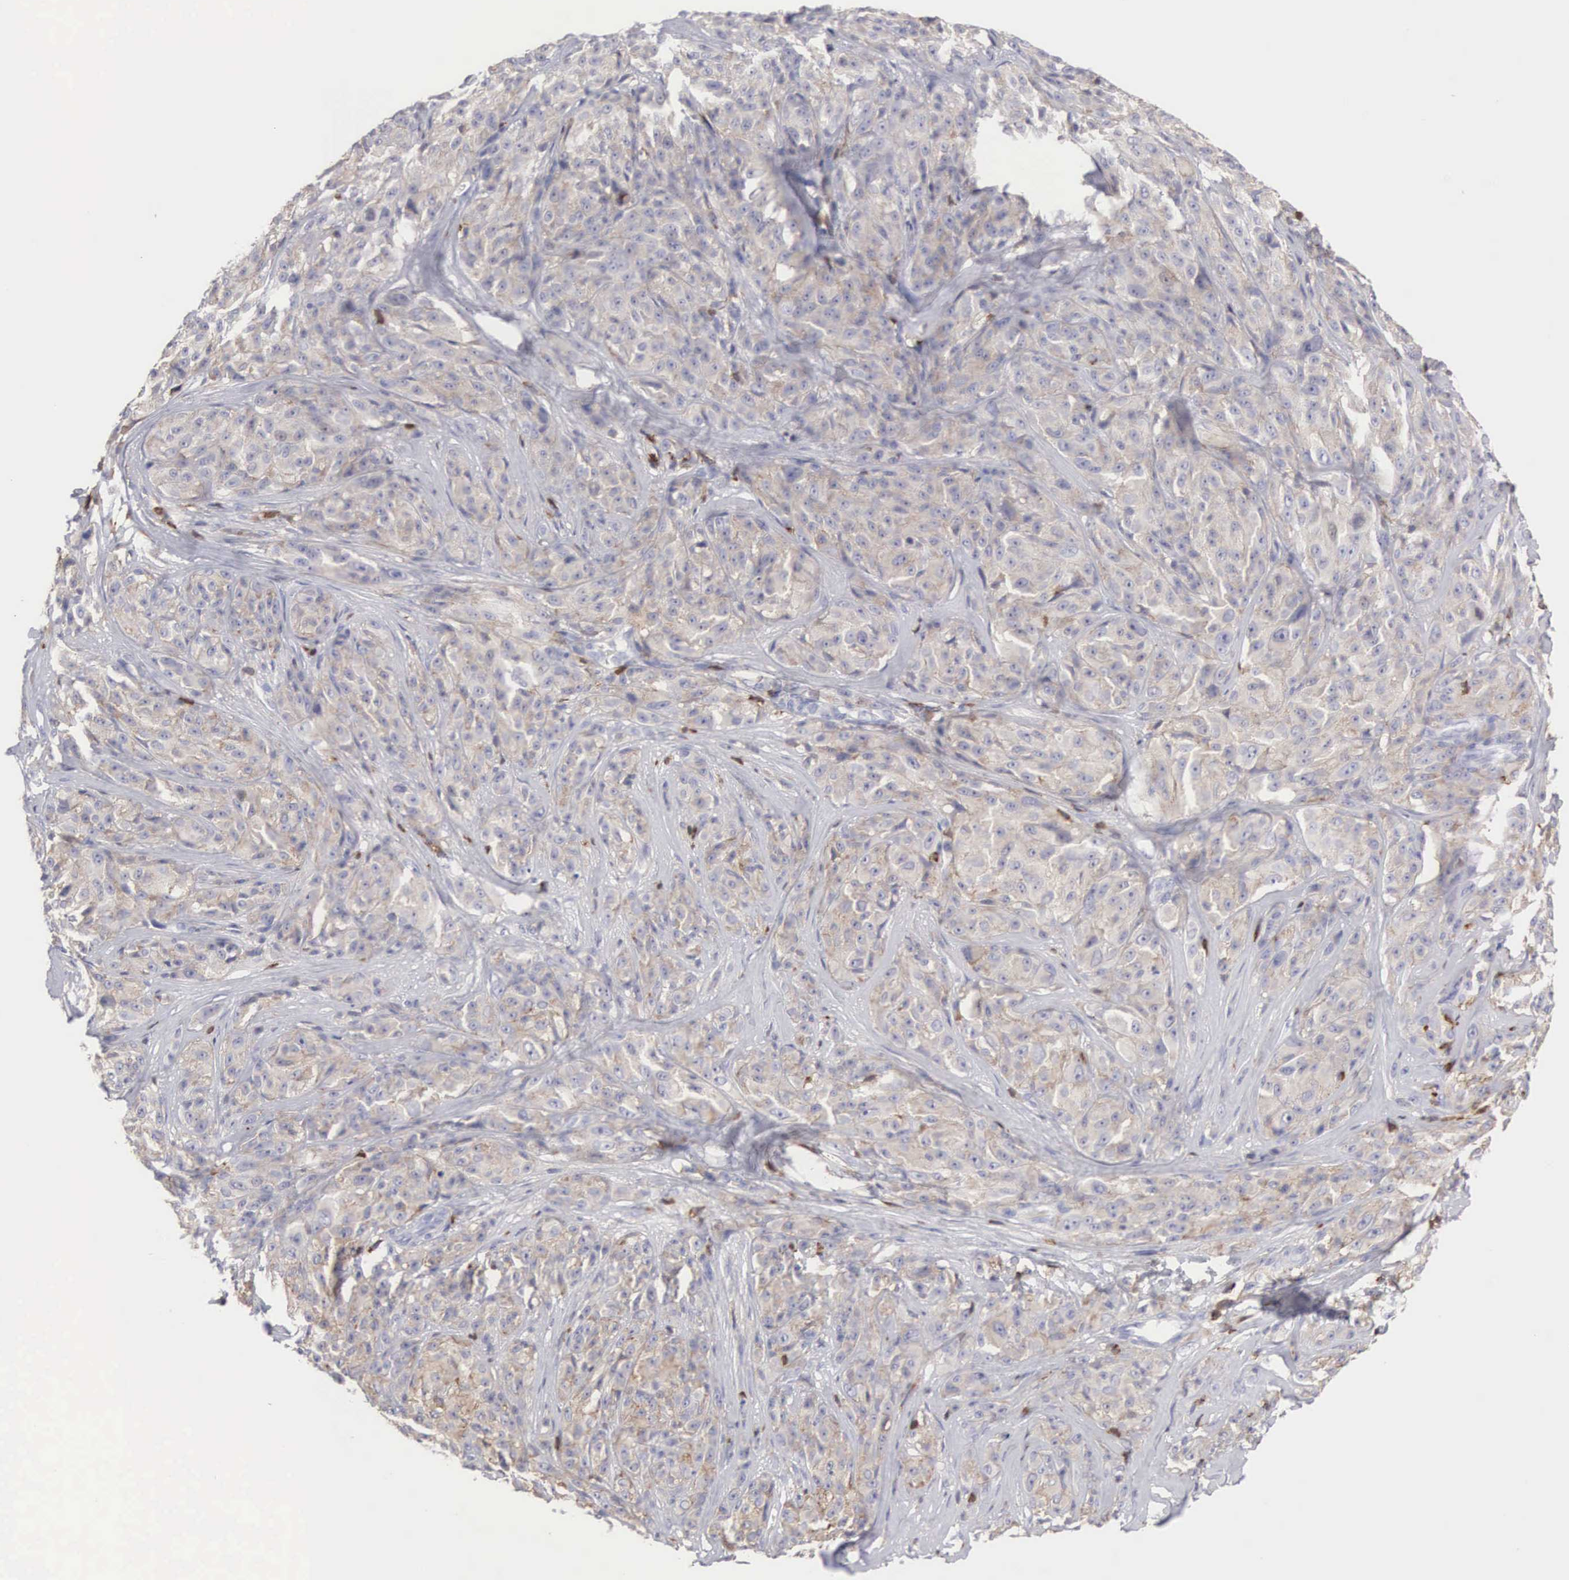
{"staining": {"intensity": "weak", "quantity": "25%-75%", "location": "cytoplasmic/membranous"}, "tissue": "melanoma", "cell_type": "Tumor cells", "image_type": "cancer", "snomed": [{"axis": "morphology", "description": "Malignant melanoma, NOS"}, {"axis": "topography", "description": "Skin"}], "caption": "Immunohistochemical staining of melanoma demonstrates weak cytoplasmic/membranous protein expression in about 25%-75% of tumor cells. The protein is shown in brown color, while the nuclei are stained blue.", "gene": "SH3BP1", "patient": {"sex": "male", "age": 56}}